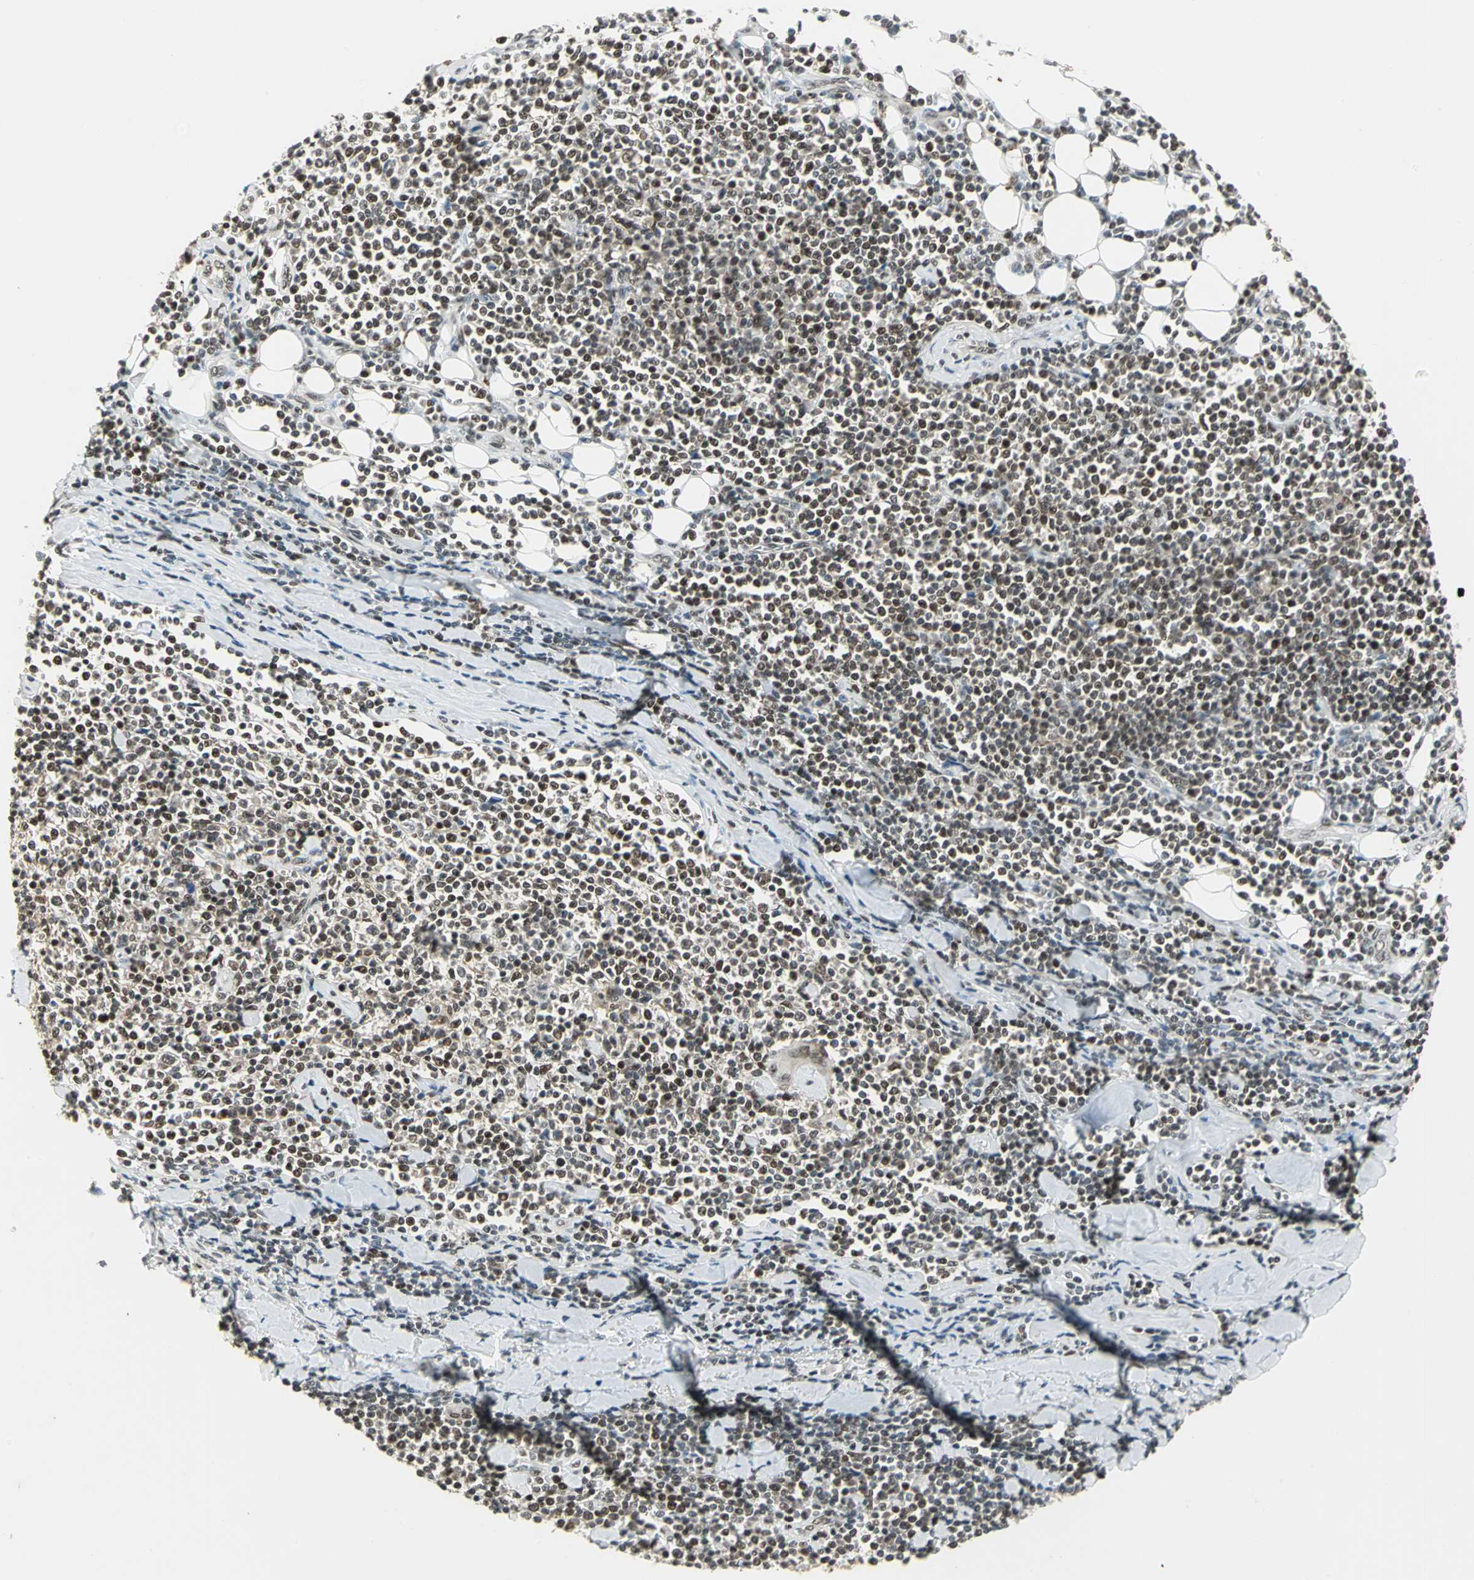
{"staining": {"intensity": "moderate", "quantity": "25%-75%", "location": "nuclear"}, "tissue": "lymphoma", "cell_type": "Tumor cells", "image_type": "cancer", "snomed": [{"axis": "morphology", "description": "Malignant lymphoma, non-Hodgkin's type, Low grade"}, {"axis": "topography", "description": "Soft tissue"}], "caption": "A photomicrograph of lymphoma stained for a protein reveals moderate nuclear brown staining in tumor cells.", "gene": "RAD17", "patient": {"sex": "male", "age": 92}}